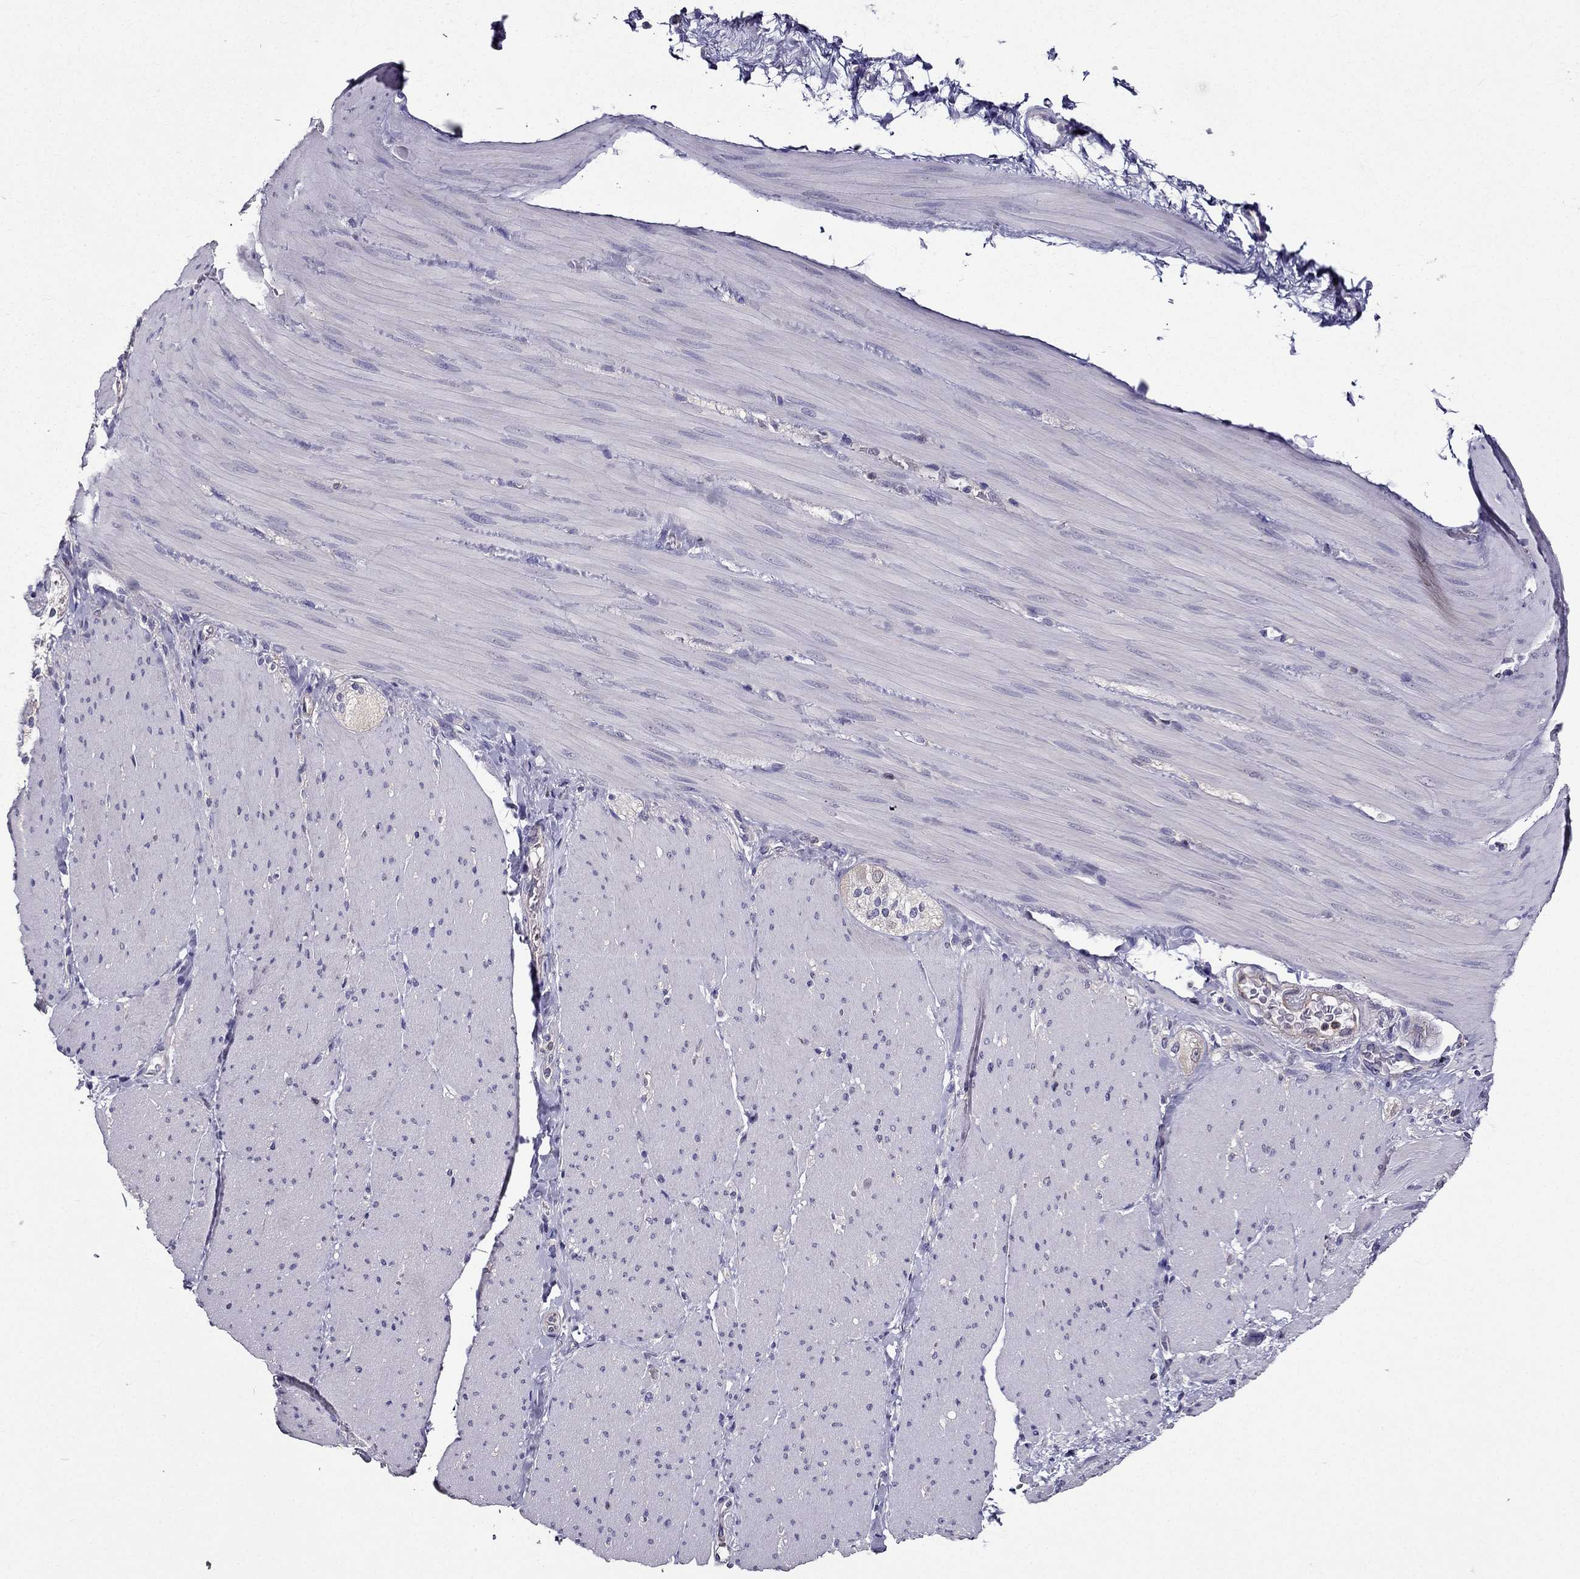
{"staining": {"intensity": "negative", "quantity": "none", "location": "none"}, "tissue": "adipose tissue", "cell_type": "Adipocytes", "image_type": "normal", "snomed": [{"axis": "morphology", "description": "Normal tissue, NOS"}, {"axis": "topography", "description": "Smooth muscle"}, {"axis": "topography", "description": "Duodenum"}, {"axis": "topography", "description": "Peripheral nerve tissue"}], "caption": "DAB immunohistochemical staining of unremarkable adipose tissue exhibits no significant staining in adipocytes.", "gene": "AAK1", "patient": {"sex": "female", "age": 61}}